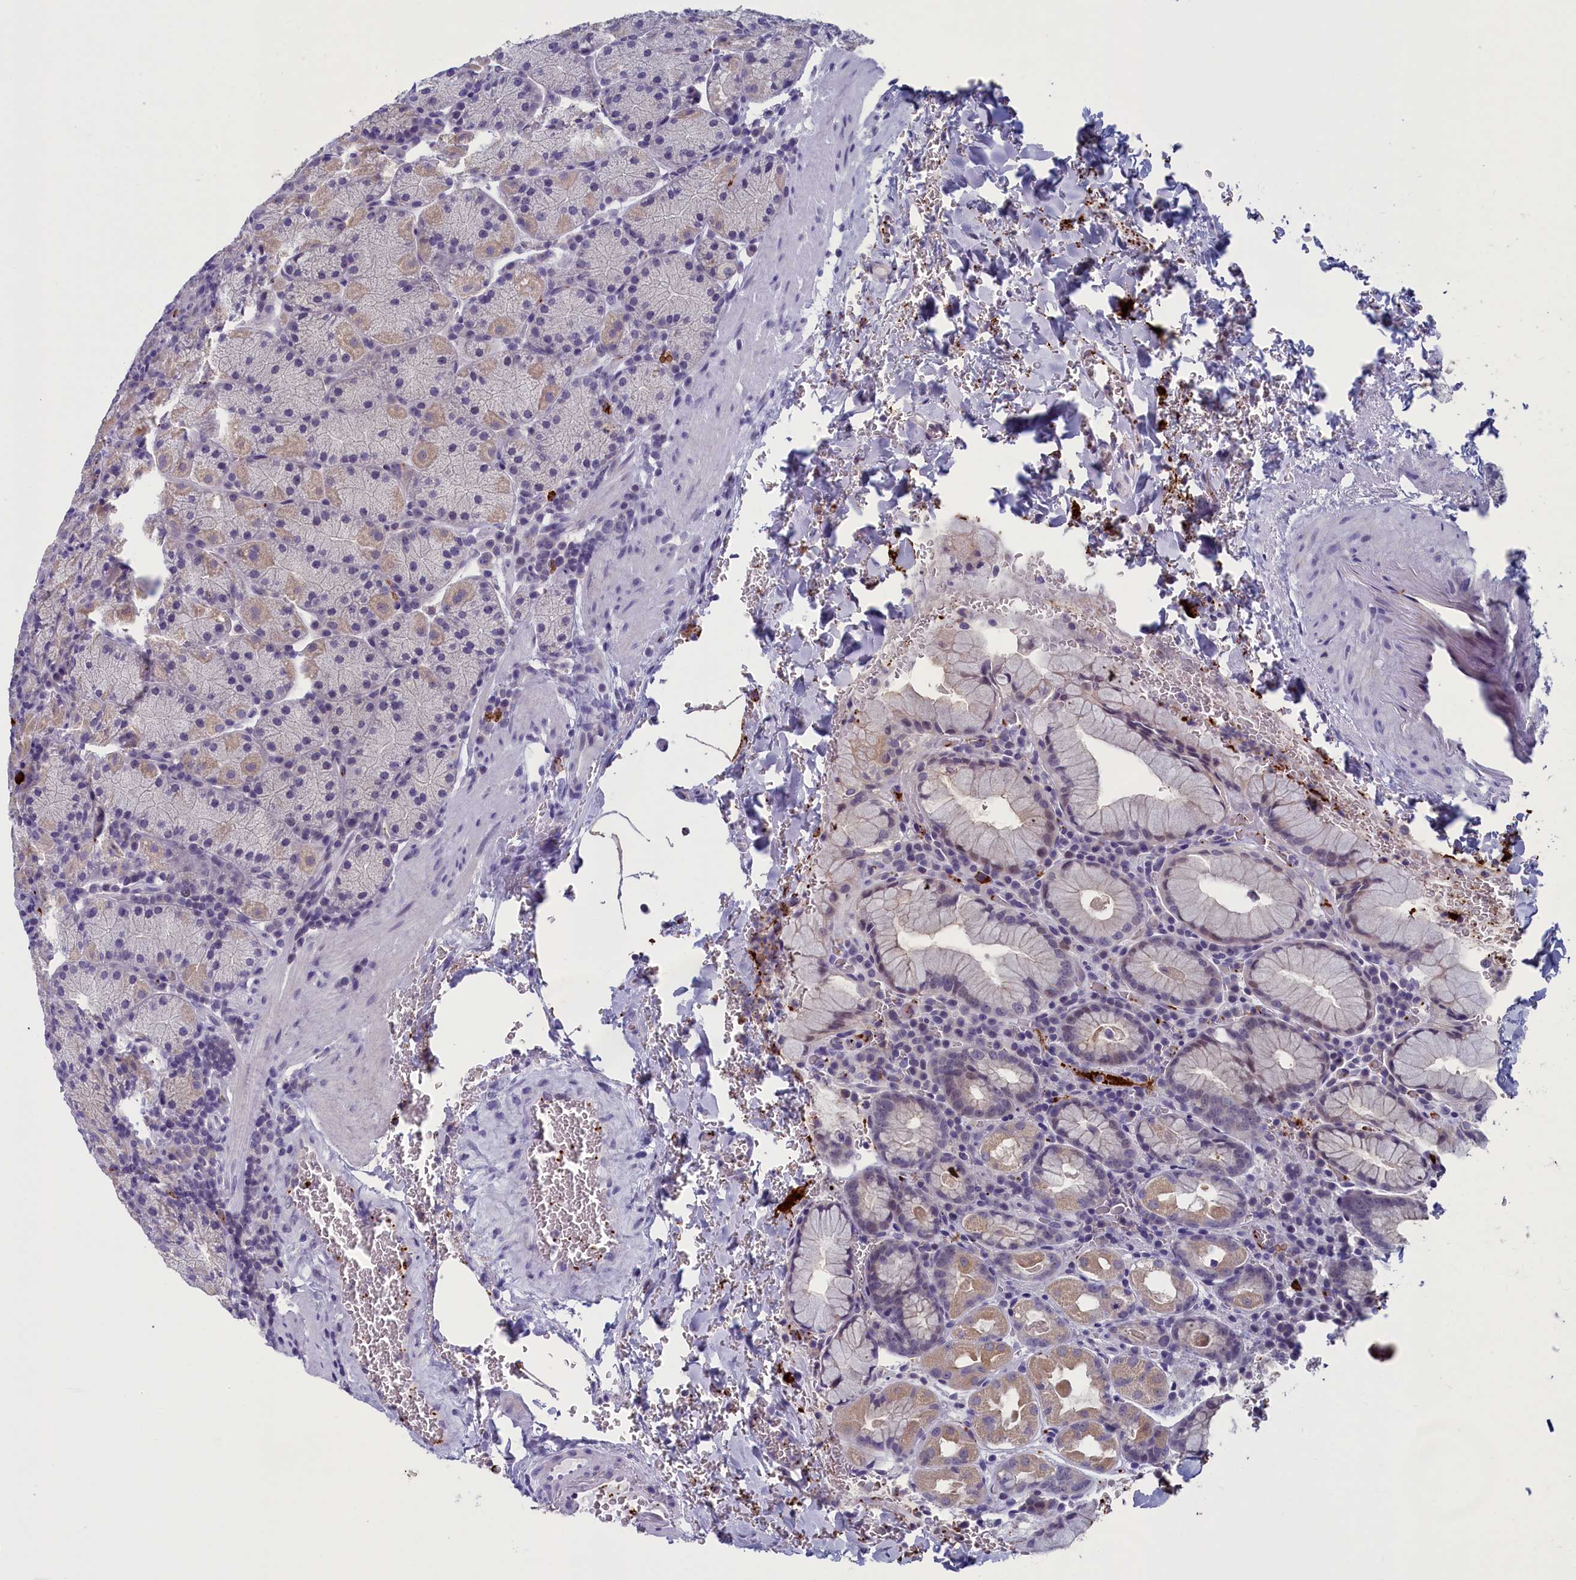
{"staining": {"intensity": "moderate", "quantity": "25%-75%", "location": "cytoplasmic/membranous"}, "tissue": "stomach", "cell_type": "Glandular cells", "image_type": "normal", "snomed": [{"axis": "morphology", "description": "Normal tissue, NOS"}, {"axis": "topography", "description": "Stomach, upper"}, {"axis": "topography", "description": "Stomach, lower"}], "caption": "Unremarkable stomach shows moderate cytoplasmic/membranous positivity in approximately 25%-75% of glandular cells, visualized by immunohistochemistry.", "gene": "AIFM2", "patient": {"sex": "male", "age": 80}}